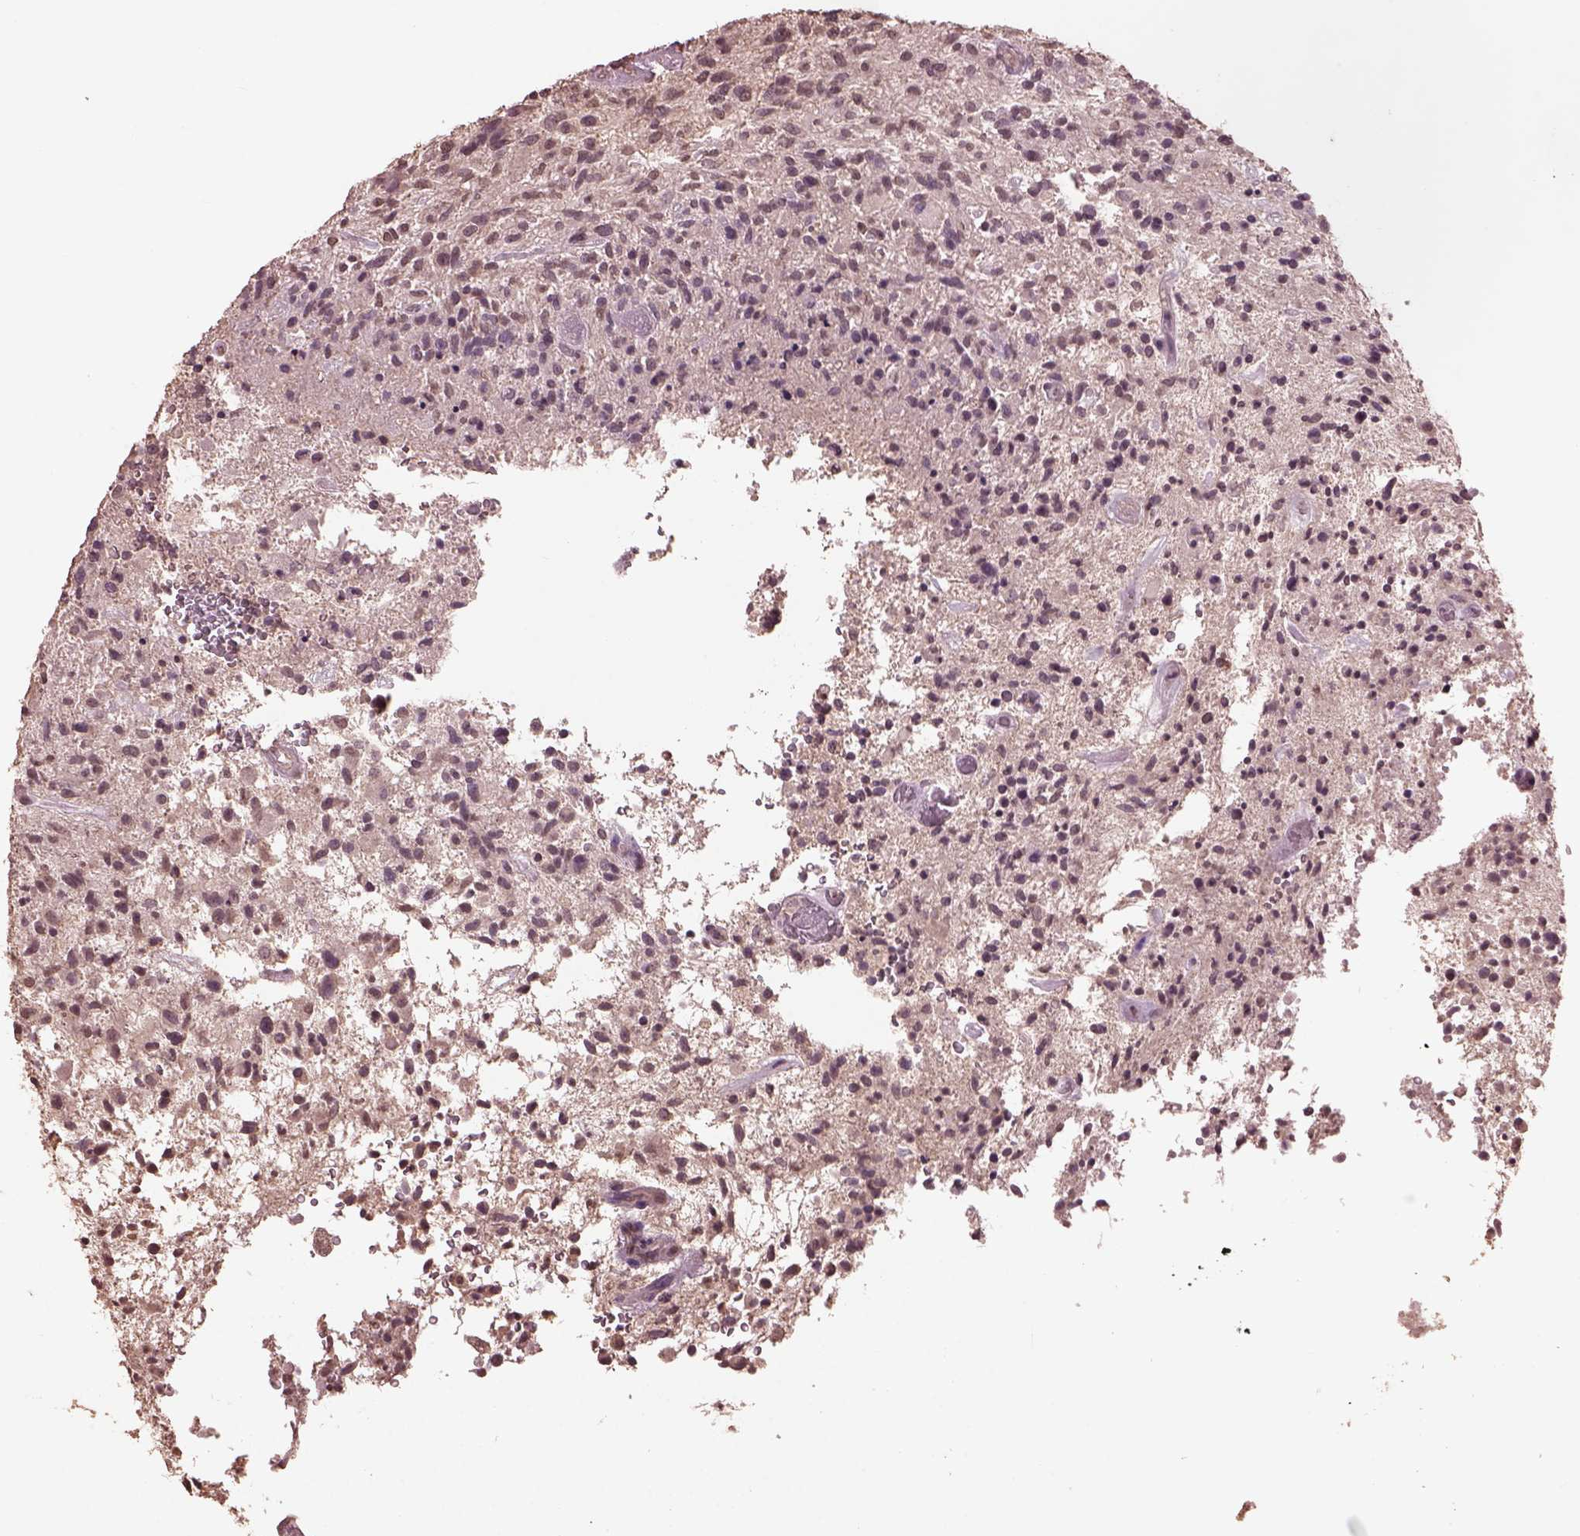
{"staining": {"intensity": "negative", "quantity": "none", "location": "none"}, "tissue": "glioma", "cell_type": "Tumor cells", "image_type": "cancer", "snomed": [{"axis": "morphology", "description": "Glioma, malignant, High grade"}, {"axis": "topography", "description": "Brain"}], "caption": "This is an IHC photomicrograph of glioma. There is no expression in tumor cells.", "gene": "CPT1C", "patient": {"sex": "male", "age": 47}}